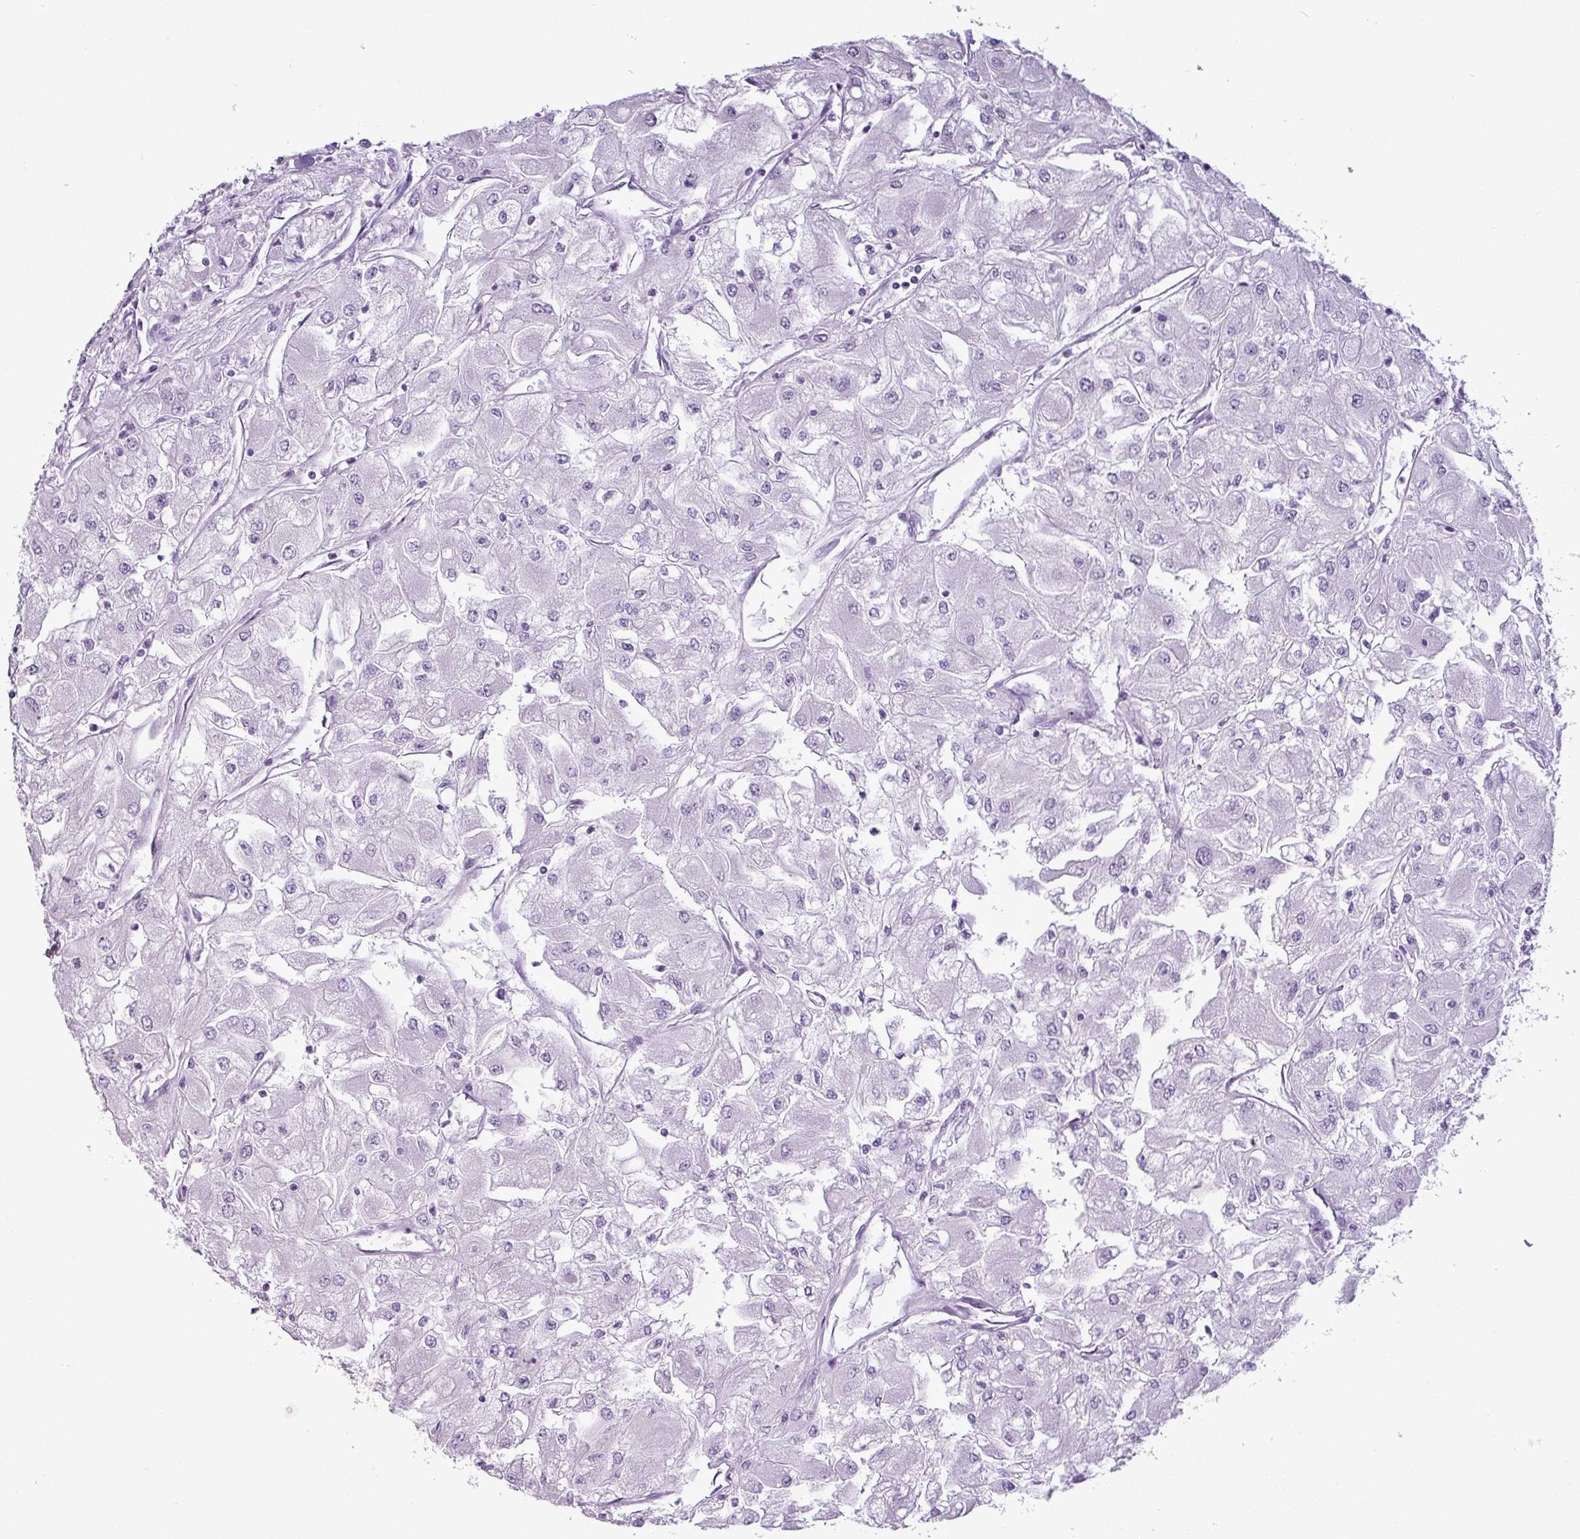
{"staining": {"intensity": "negative", "quantity": "none", "location": "none"}, "tissue": "renal cancer", "cell_type": "Tumor cells", "image_type": "cancer", "snomed": [{"axis": "morphology", "description": "Adenocarcinoma, NOS"}, {"axis": "topography", "description": "Kidney"}], "caption": "Immunohistochemistry of adenocarcinoma (renal) shows no positivity in tumor cells.", "gene": "AMY2A", "patient": {"sex": "male", "age": 80}}